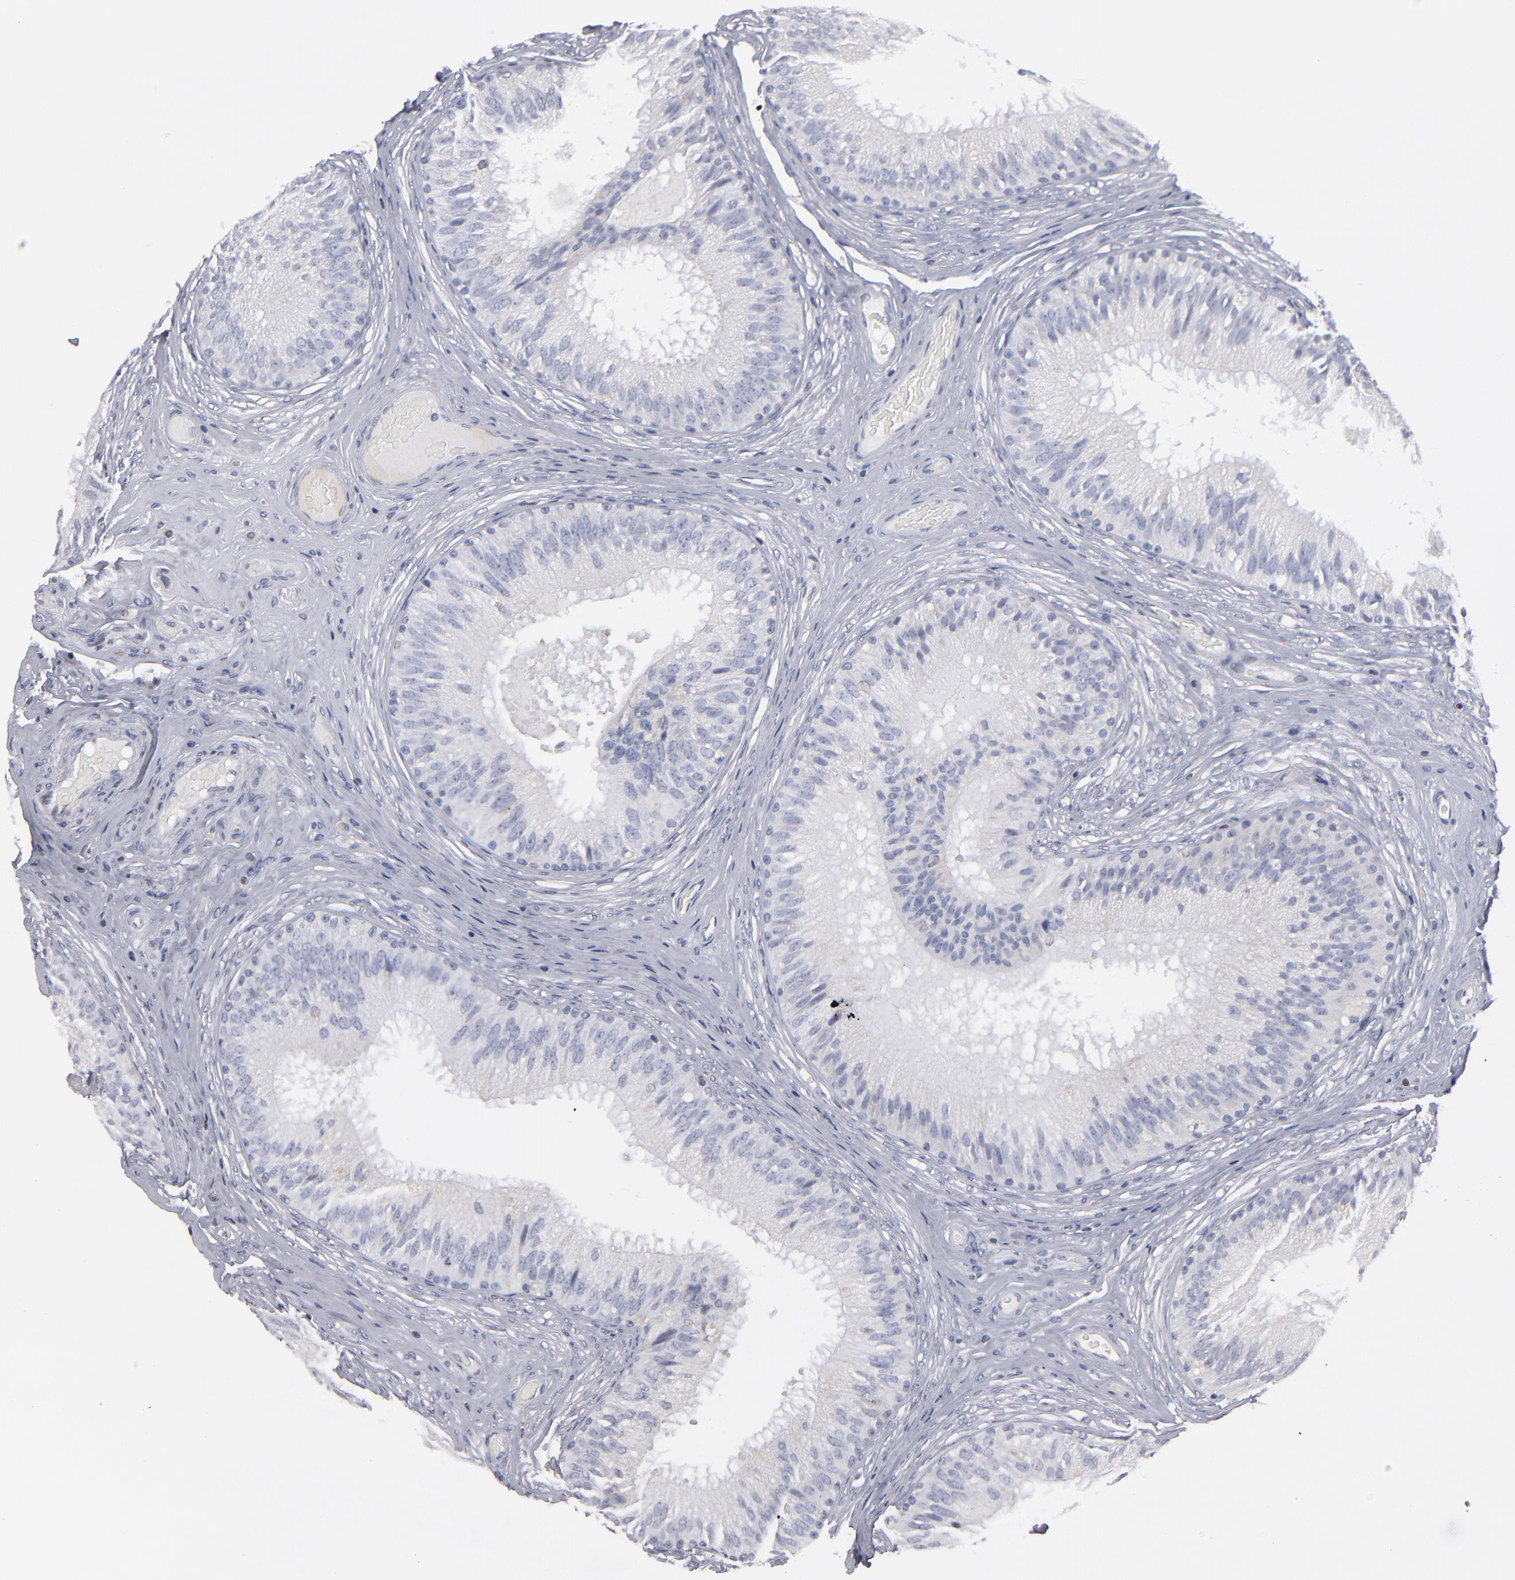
{"staining": {"intensity": "negative", "quantity": "none", "location": "none"}, "tissue": "epididymis", "cell_type": "Glandular cells", "image_type": "normal", "snomed": [{"axis": "morphology", "description": "Normal tissue, NOS"}, {"axis": "topography", "description": "Epididymis"}], "caption": "Immunohistochemical staining of normal epididymis demonstrates no significant expression in glandular cells.", "gene": "ODF2", "patient": {"sex": "male", "age": 32}}